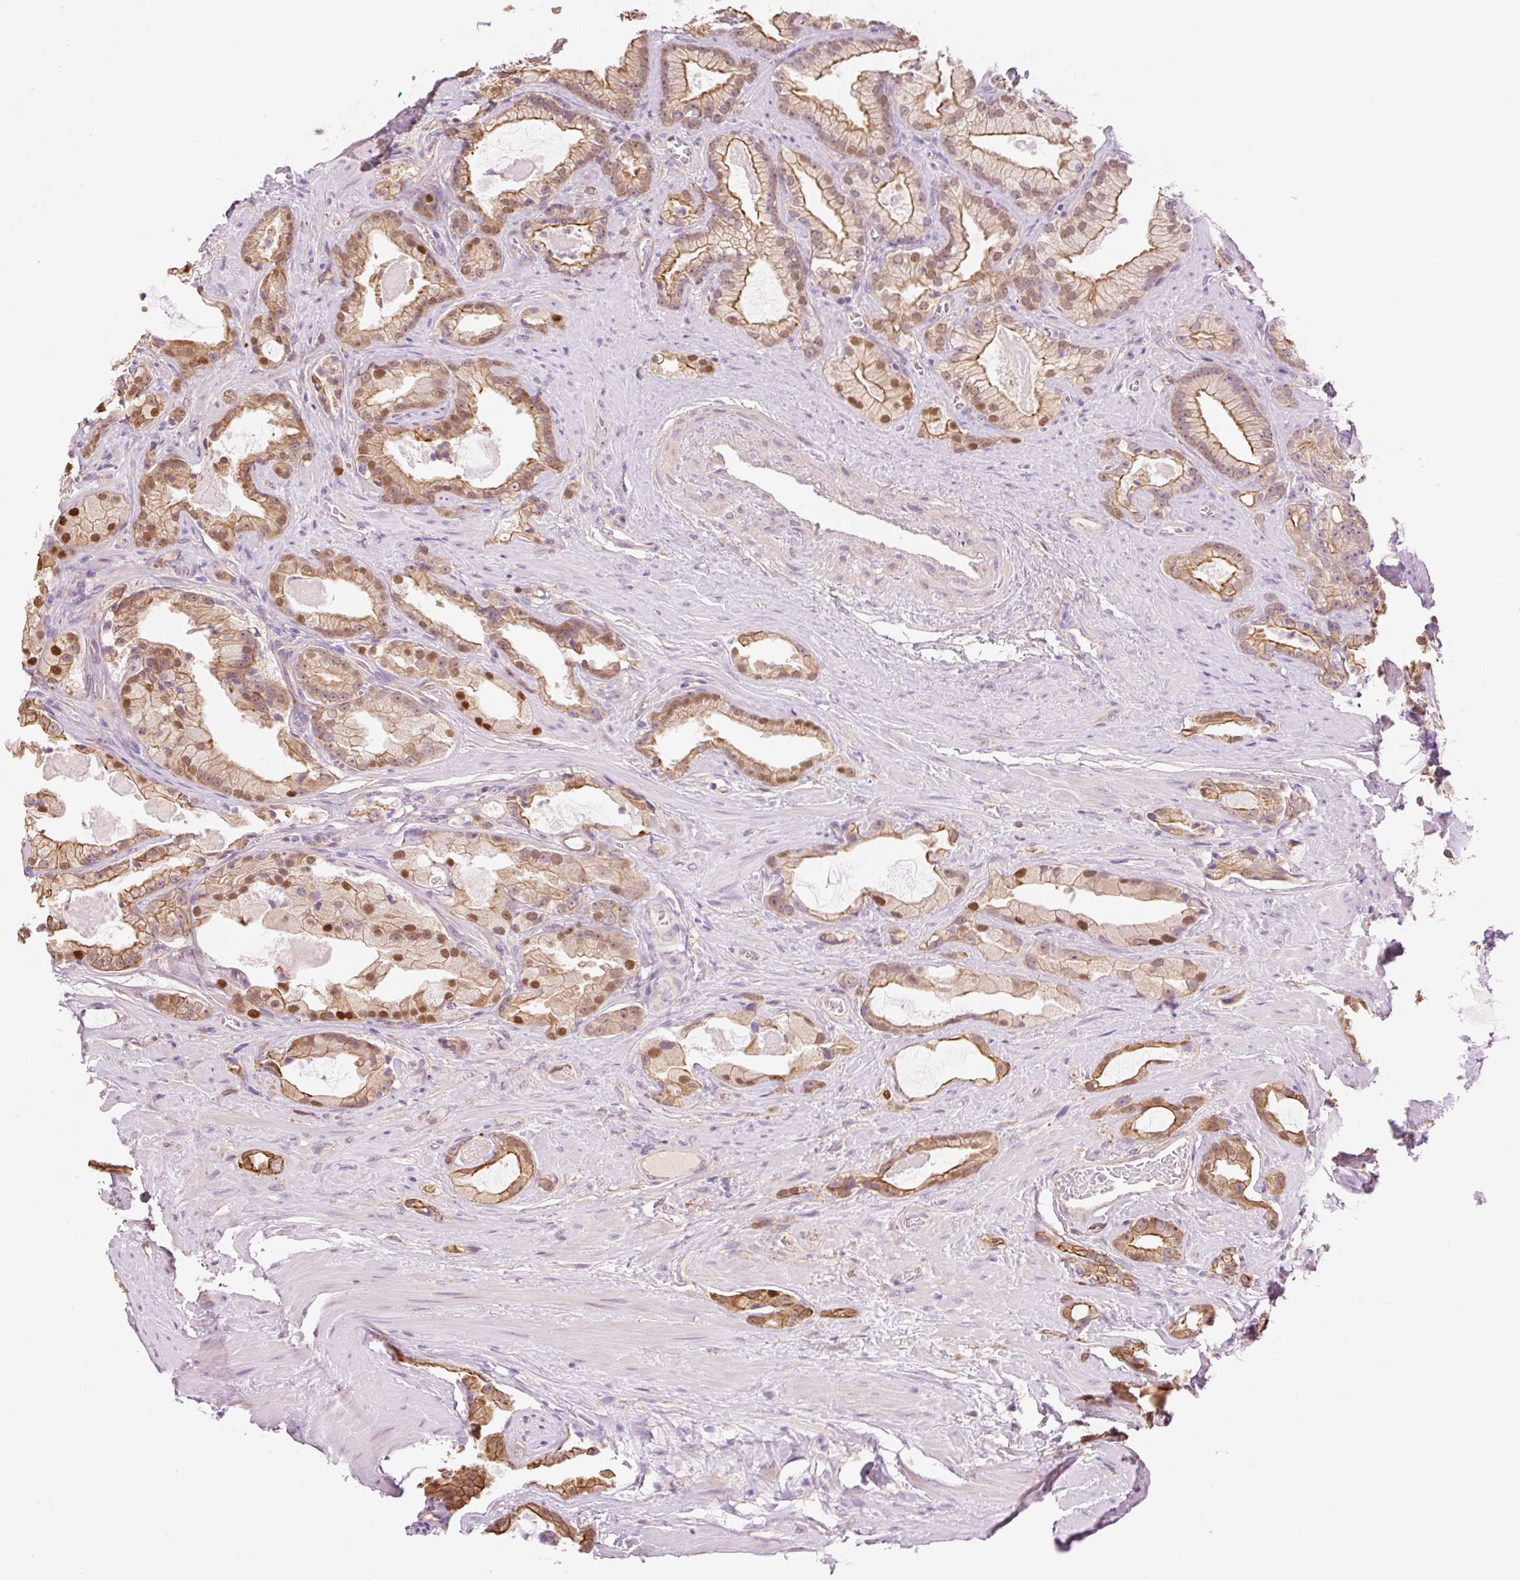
{"staining": {"intensity": "moderate", "quantity": ">75%", "location": "cytoplasmic/membranous,nuclear"}, "tissue": "prostate cancer", "cell_type": "Tumor cells", "image_type": "cancer", "snomed": [{"axis": "morphology", "description": "Adenocarcinoma, High grade"}, {"axis": "topography", "description": "Prostate"}], "caption": "This is a photomicrograph of IHC staining of prostate cancer, which shows moderate expression in the cytoplasmic/membranous and nuclear of tumor cells.", "gene": "NLRP5", "patient": {"sex": "male", "age": 68}}